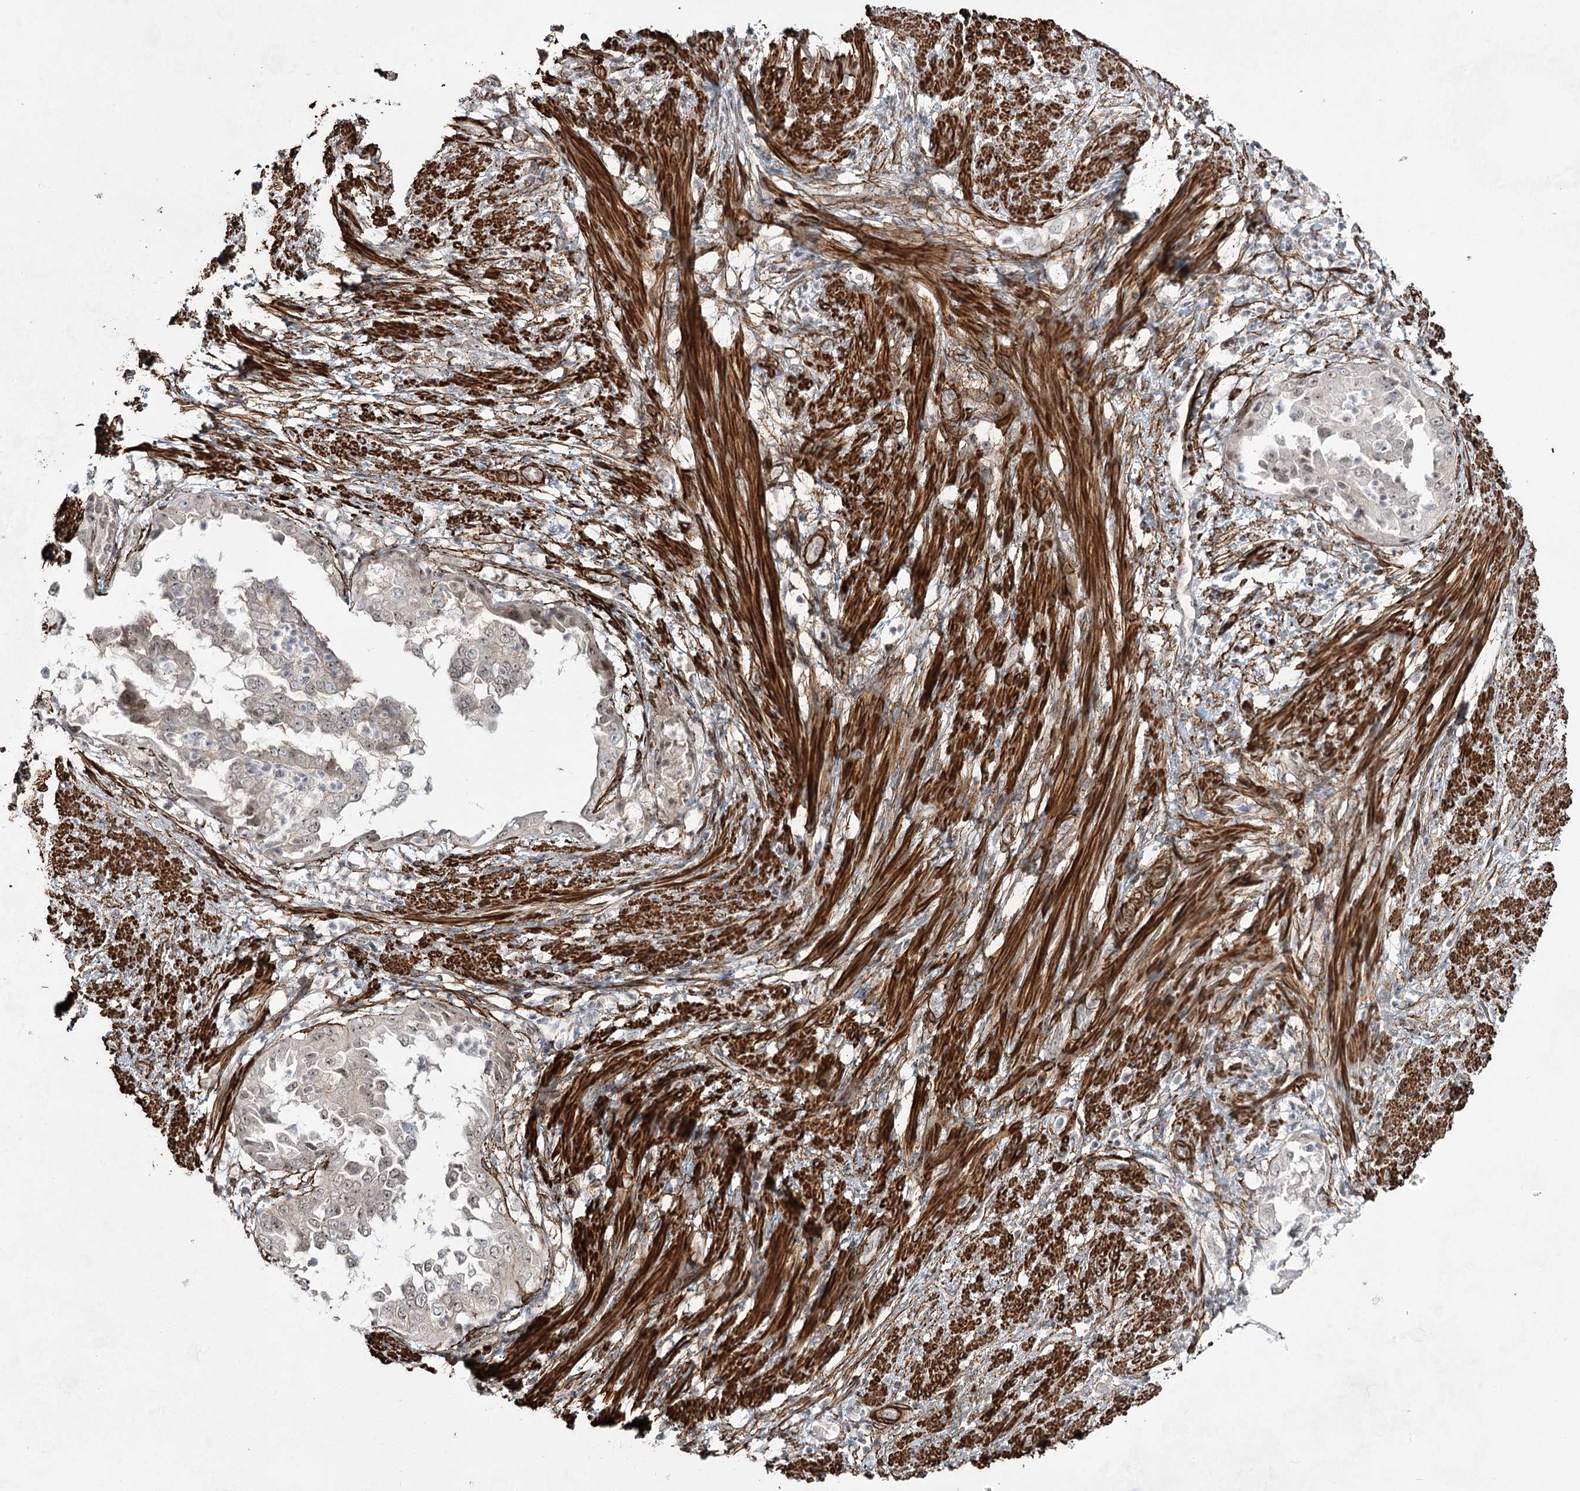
{"staining": {"intensity": "moderate", "quantity": "25%-75%", "location": "nuclear"}, "tissue": "endometrial cancer", "cell_type": "Tumor cells", "image_type": "cancer", "snomed": [{"axis": "morphology", "description": "Adenocarcinoma, NOS"}, {"axis": "topography", "description": "Endometrium"}], "caption": "Protein positivity by immunohistochemistry shows moderate nuclear staining in approximately 25%-75% of tumor cells in endometrial adenocarcinoma.", "gene": "CWF19L1", "patient": {"sex": "female", "age": 85}}